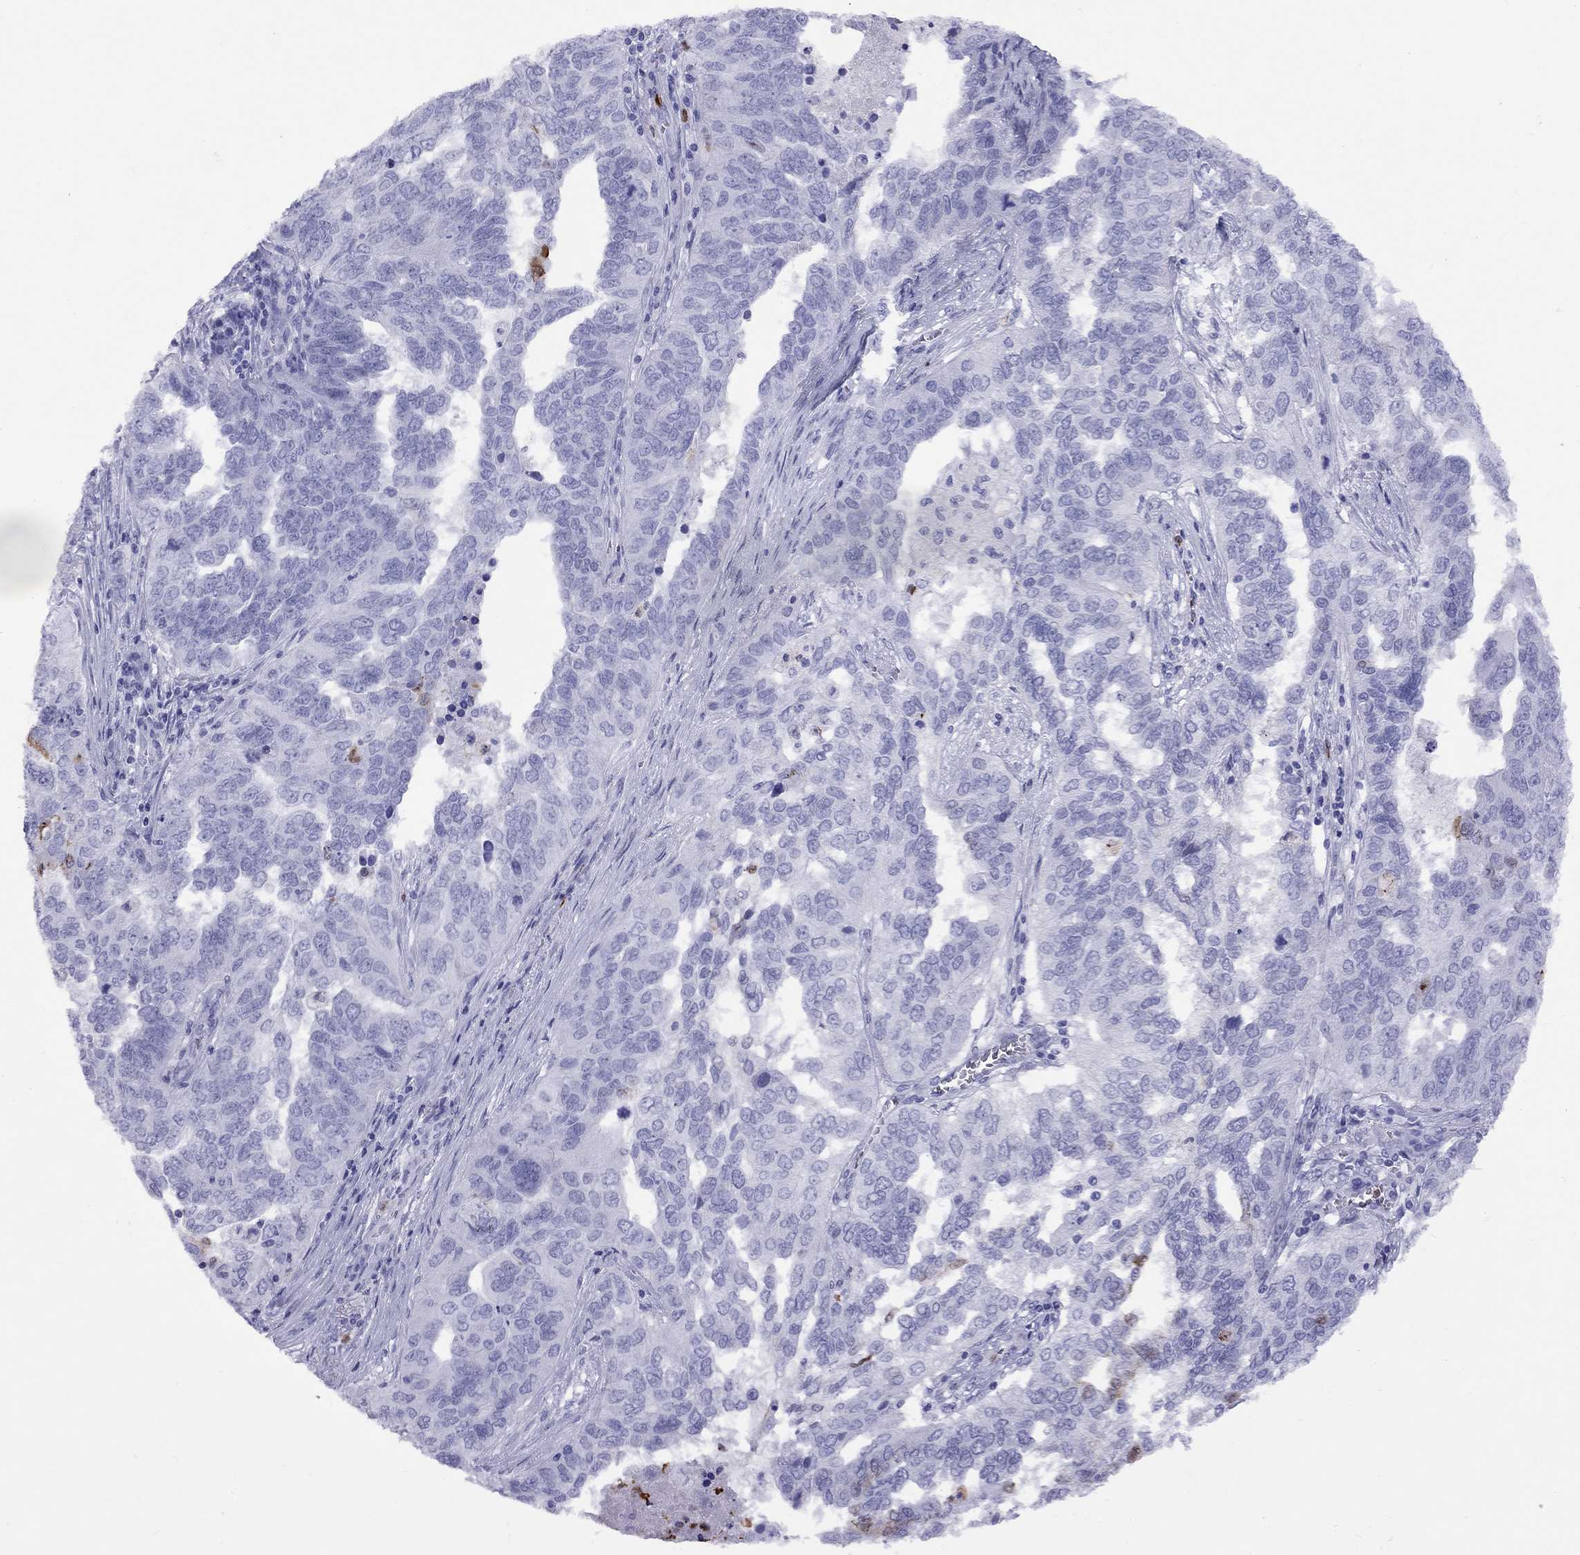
{"staining": {"intensity": "negative", "quantity": "none", "location": "none"}, "tissue": "ovarian cancer", "cell_type": "Tumor cells", "image_type": "cancer", "snomed": [{"axis": "morphology", "description": "Carcinoma, endometroid"}, {"axis": "topography", "description": "Soft tissue"}, {"axis": "topography", "description": "Ovary"}], "caption": "Tumor cells are negative for brown protein staining in endometroid carcinoma (ovarian).", "gene": "SLAMF1", "patient": {"sex": "female", "age": 52}}